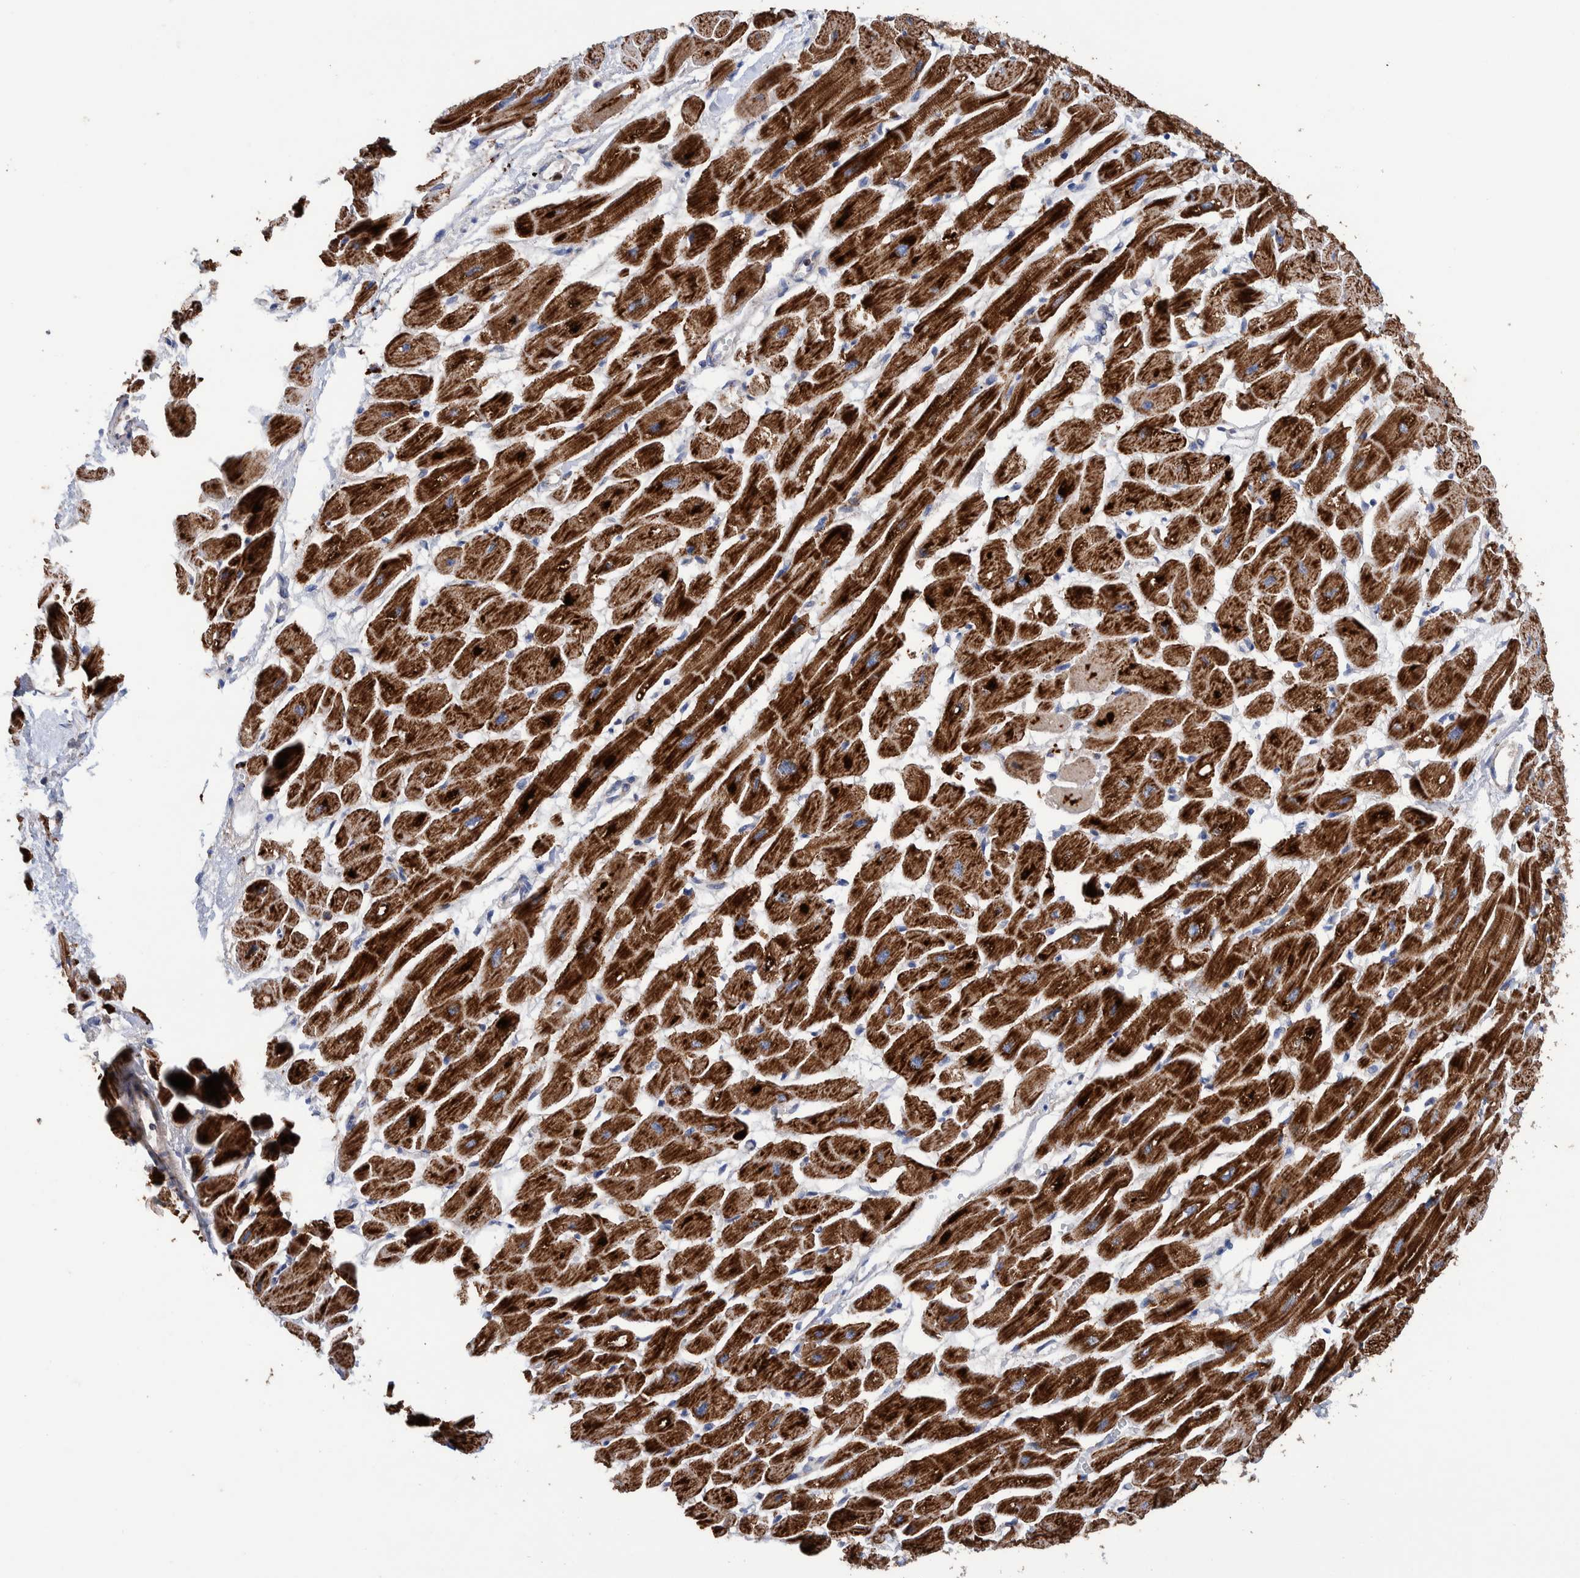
{"staining": {"intensity": "strong", "quantity": ">75%", "location": "cytoplasmic/membranous"}, "tissue": "heart muscle", "cell_type": "Cardiomyocytes", "image_type": "normal", "snomed": [{"axis": "morphology", "description": "Normal tissue, NOS"}, {"axis": "topography", "description": "Heart"}], "caption": "This micrograph reveals immunohistochemistry staining of unremarkable heart muscle, with high strong cytoplasmic/membranous staining in approximately >75% of cardiomyocytes.", "gene": "DECR1", "patient": {"sex": "female", "age": 54}}